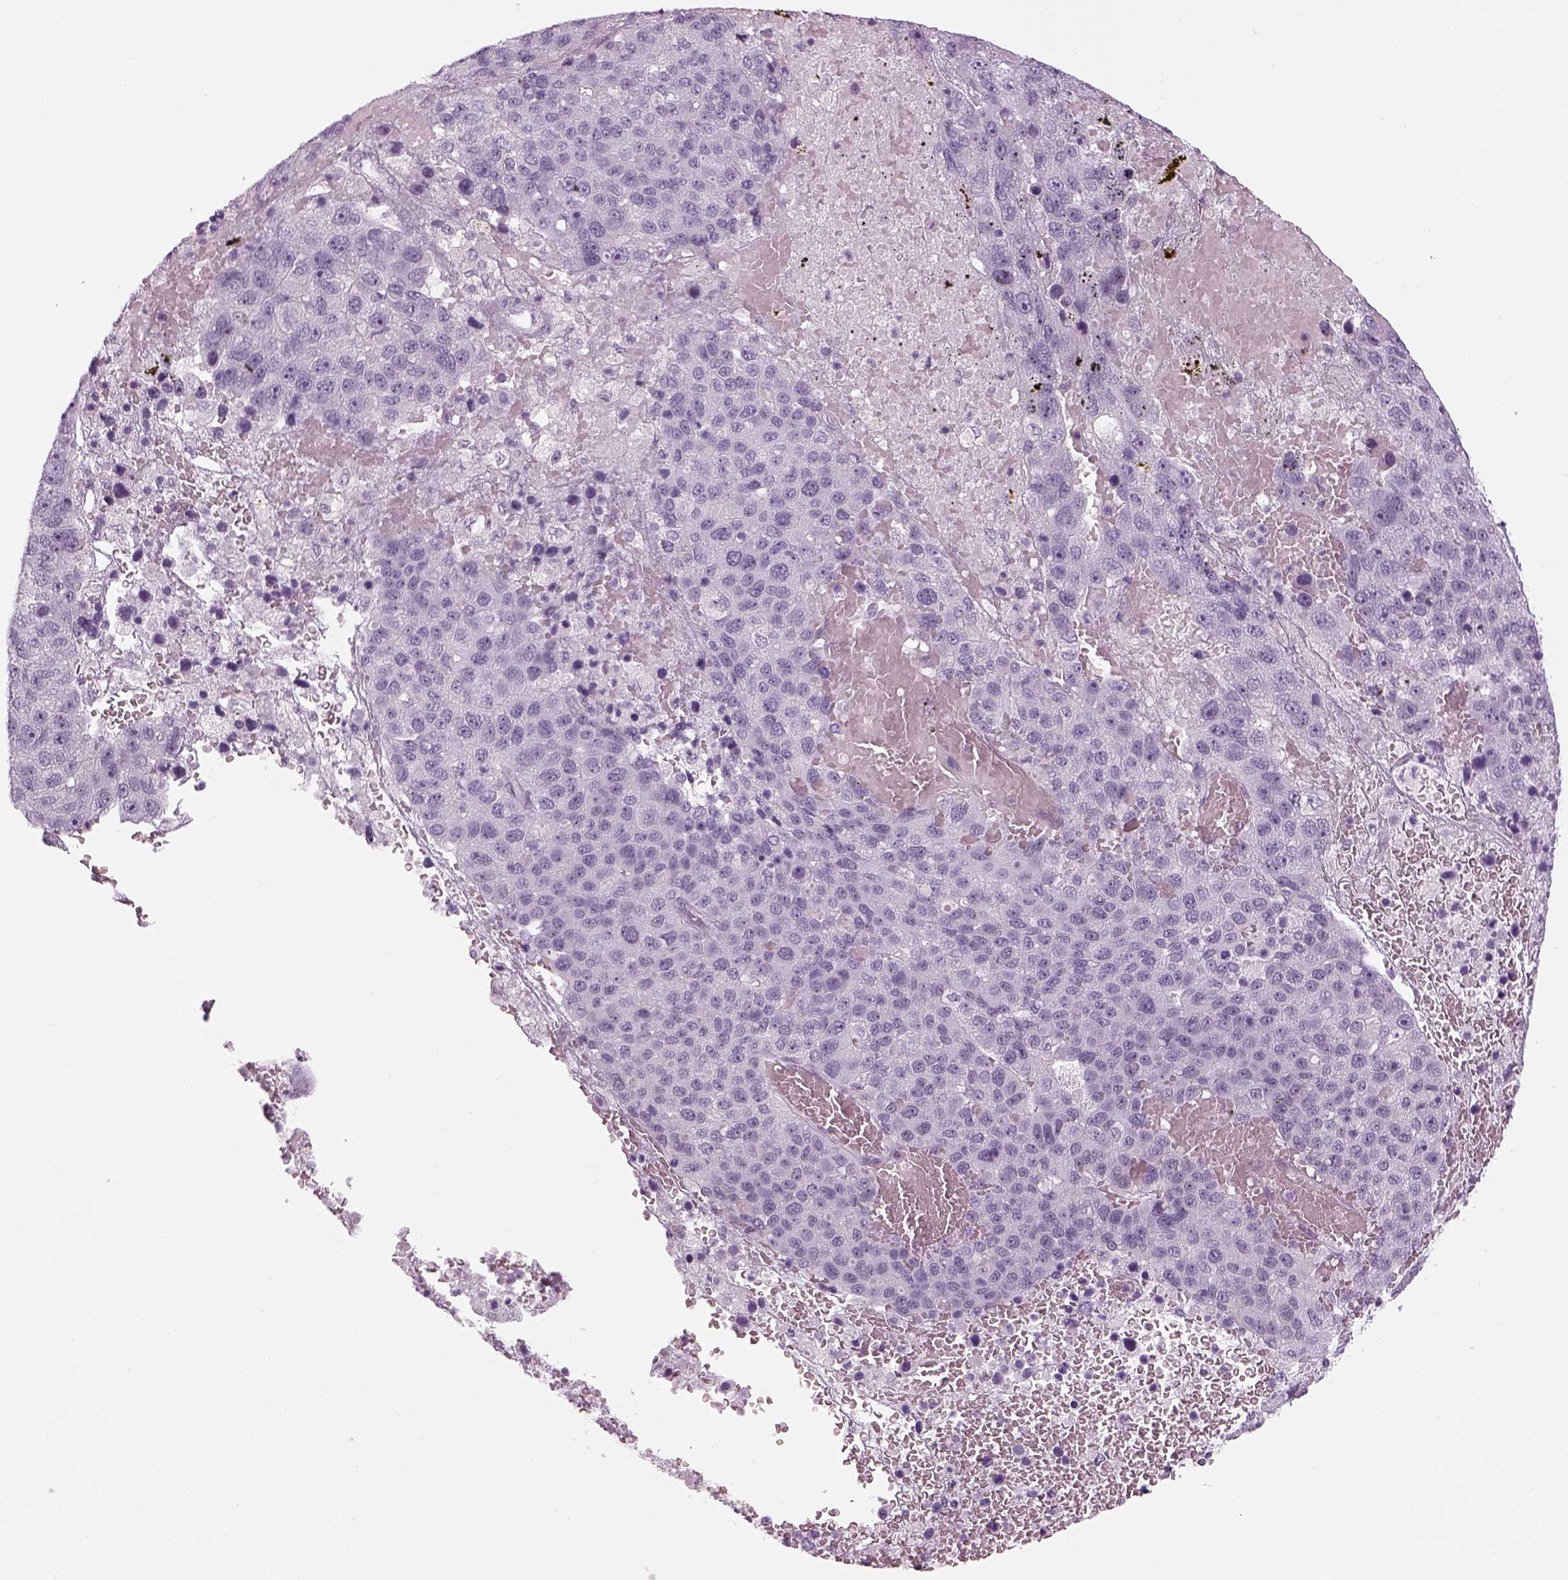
{"staining": {"intensity": "negative", "quantity": "none", "location": "none"}, "tissue": "pancreatic cancer", "cell_type": "Tumor cells", "image_type": "cancer", "snomed": [{"axis": "morphology", "description": "Adenocarcinoma, NOS"}, {"axis": "topography", "description": "Pancreas"}], "caption": "Tumor cells show no significant staining in adenocarcinoma (pancreatic).", "gene": "KCNG2", "patient": {"sex": "female", "age": 61}}